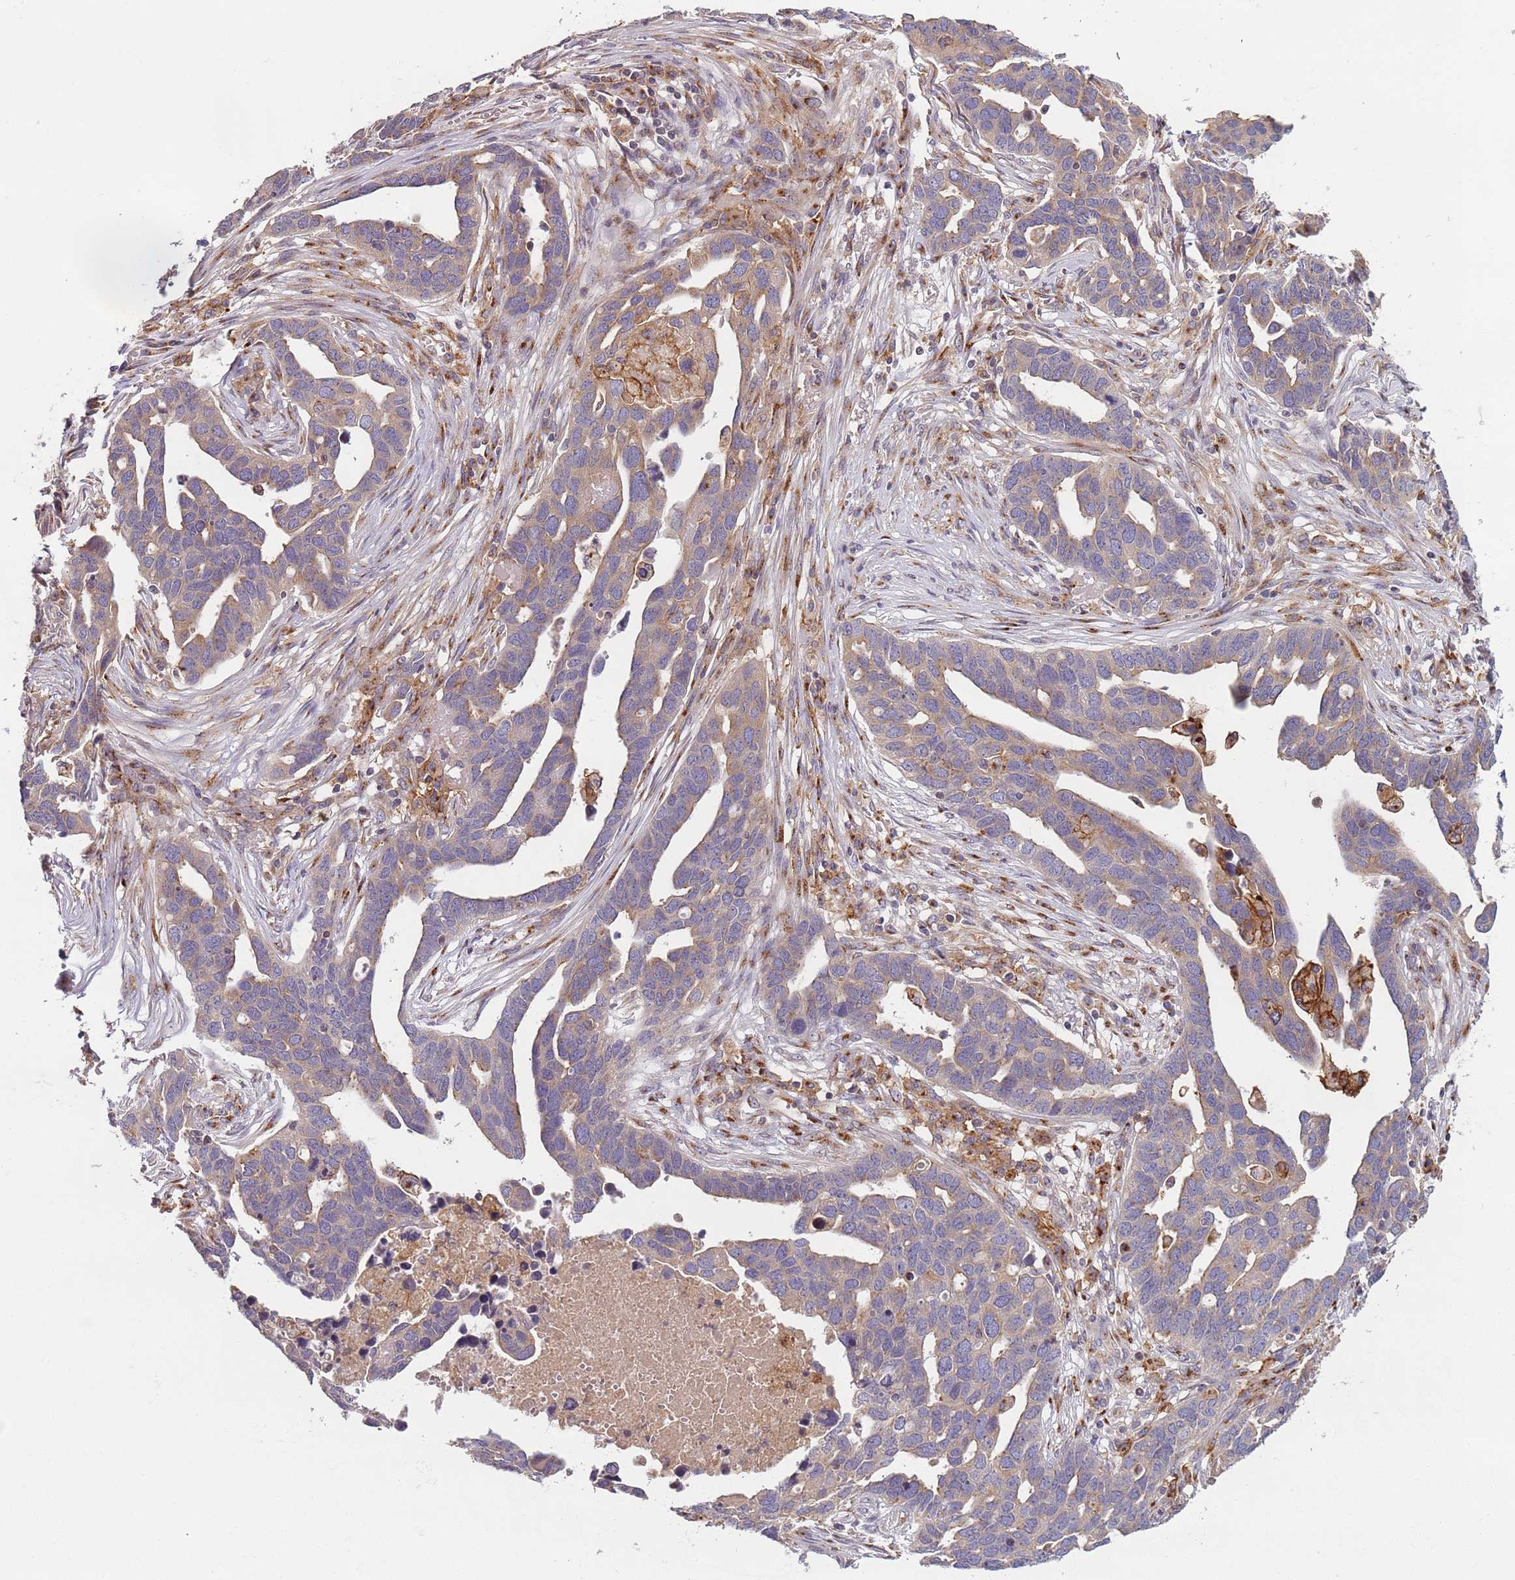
{"staining": {"intensity": "weak", "quantity": "<25%", "location": "cytoplasmic/membranous"}, "tissue": "ovarian cancer", "cell_type": "Tumor cells", "image_type": "cancer", "snomed": [{"axis": "morphology", "description": "Cystadenocarcinoma, serous, NOS"}, {"axis": "topography", "description": "Ovary"}], "caption": "There is no significant positivity in tumor cells of ovarian cancer. (Immunohistochemistry (ihc), brightfield microscopy, high magnification).", "gene": "AKTIP", "patient": {"sex": "female", "age": 54}}